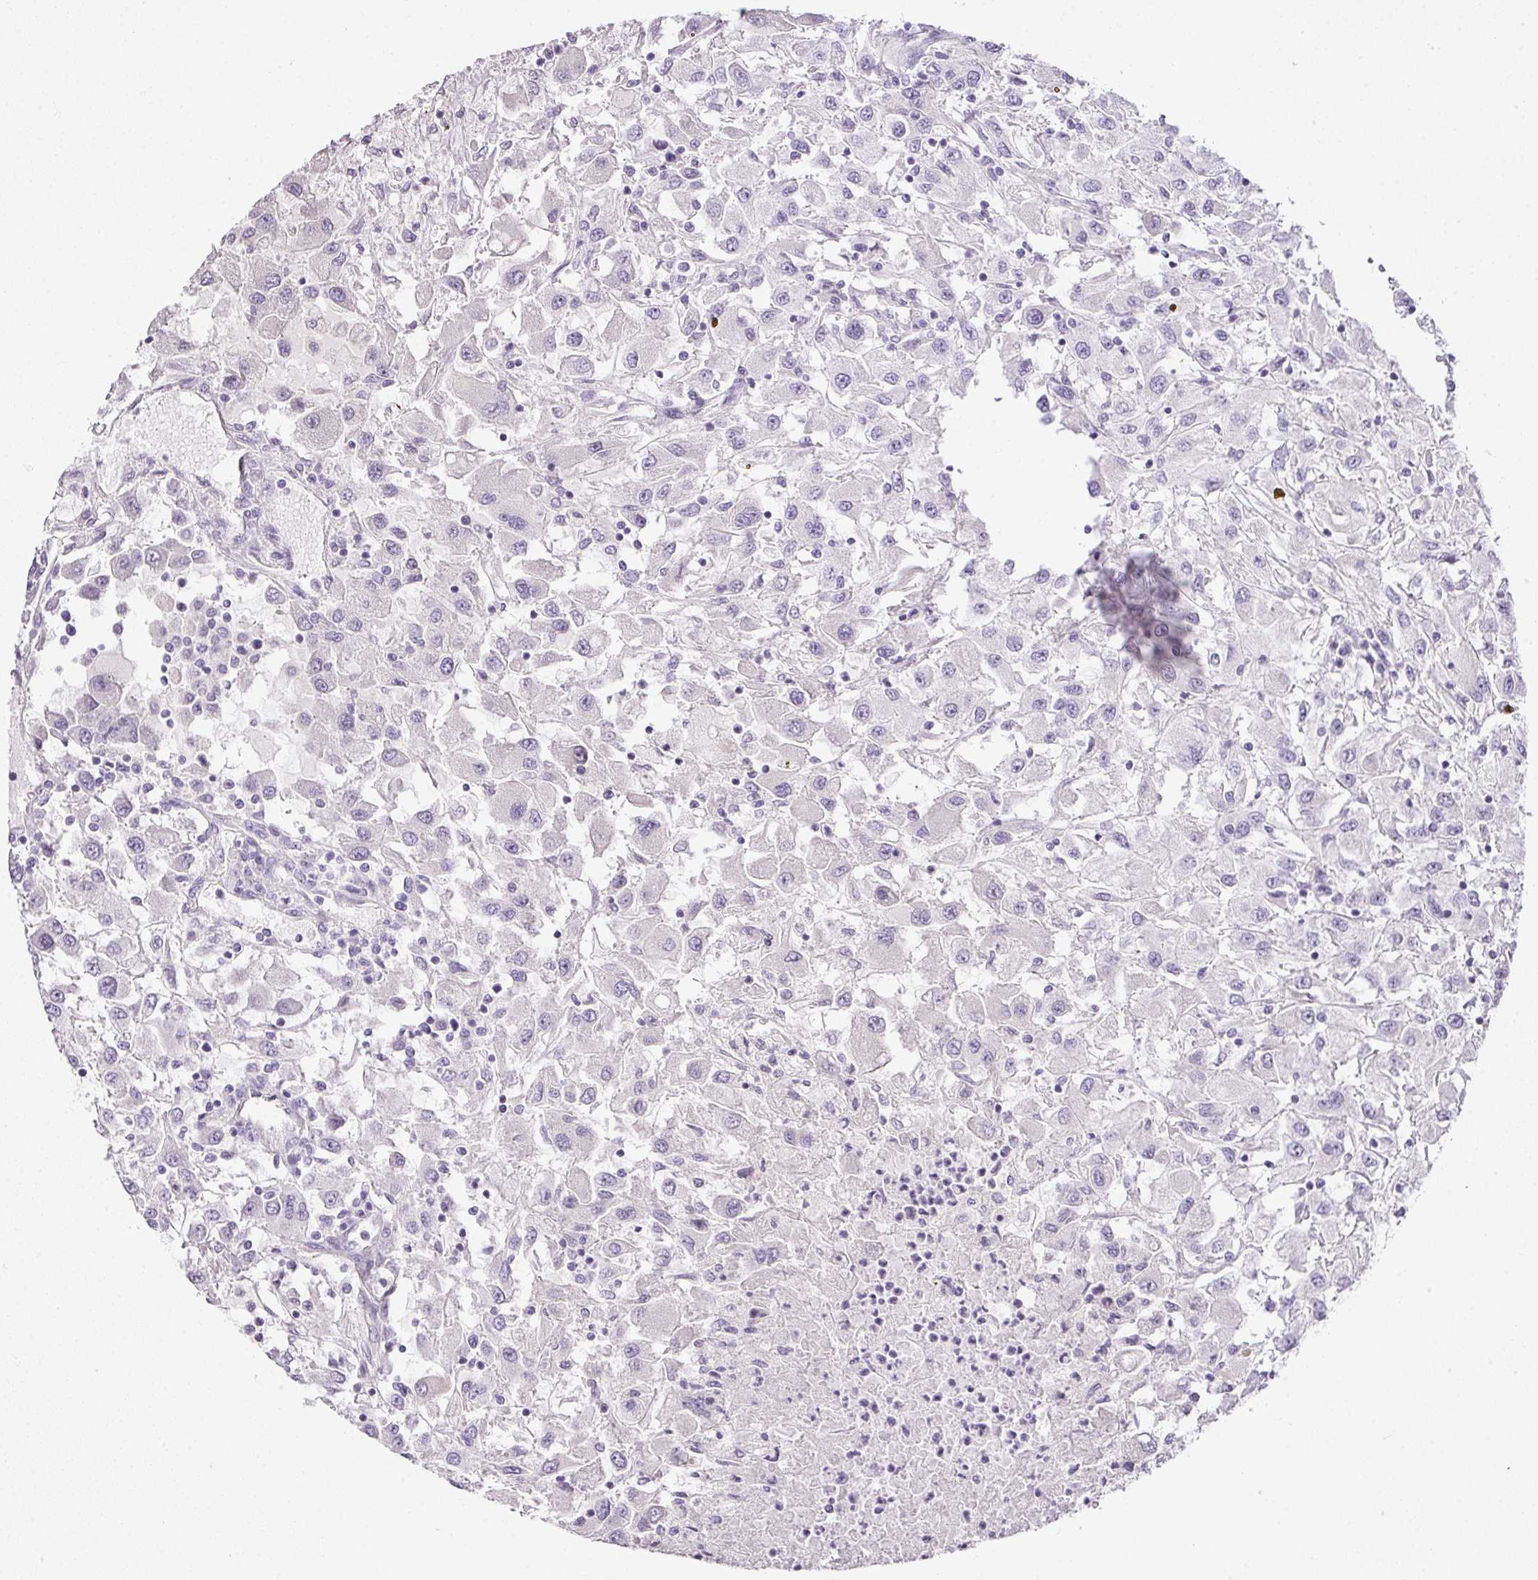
{"staining": {"intensity": "negative", "quantity": "none", "location": "none"}, "tissue": "renal cancer", "cell_type": "Tumor cells", "image_type": "cancer", "snomed": [{"axis": "morphology", "description": "Adenocarcinoma, NOS"}, {"axis": "topography", "description": "Kidney"}], "caption": "A high-resolution image shows immunohistochemistry staining of renal cancer, which displays no significant positivity in tumor cells.", "gene": "RAX2", "patient": {"sex": "female", "age": 67}}